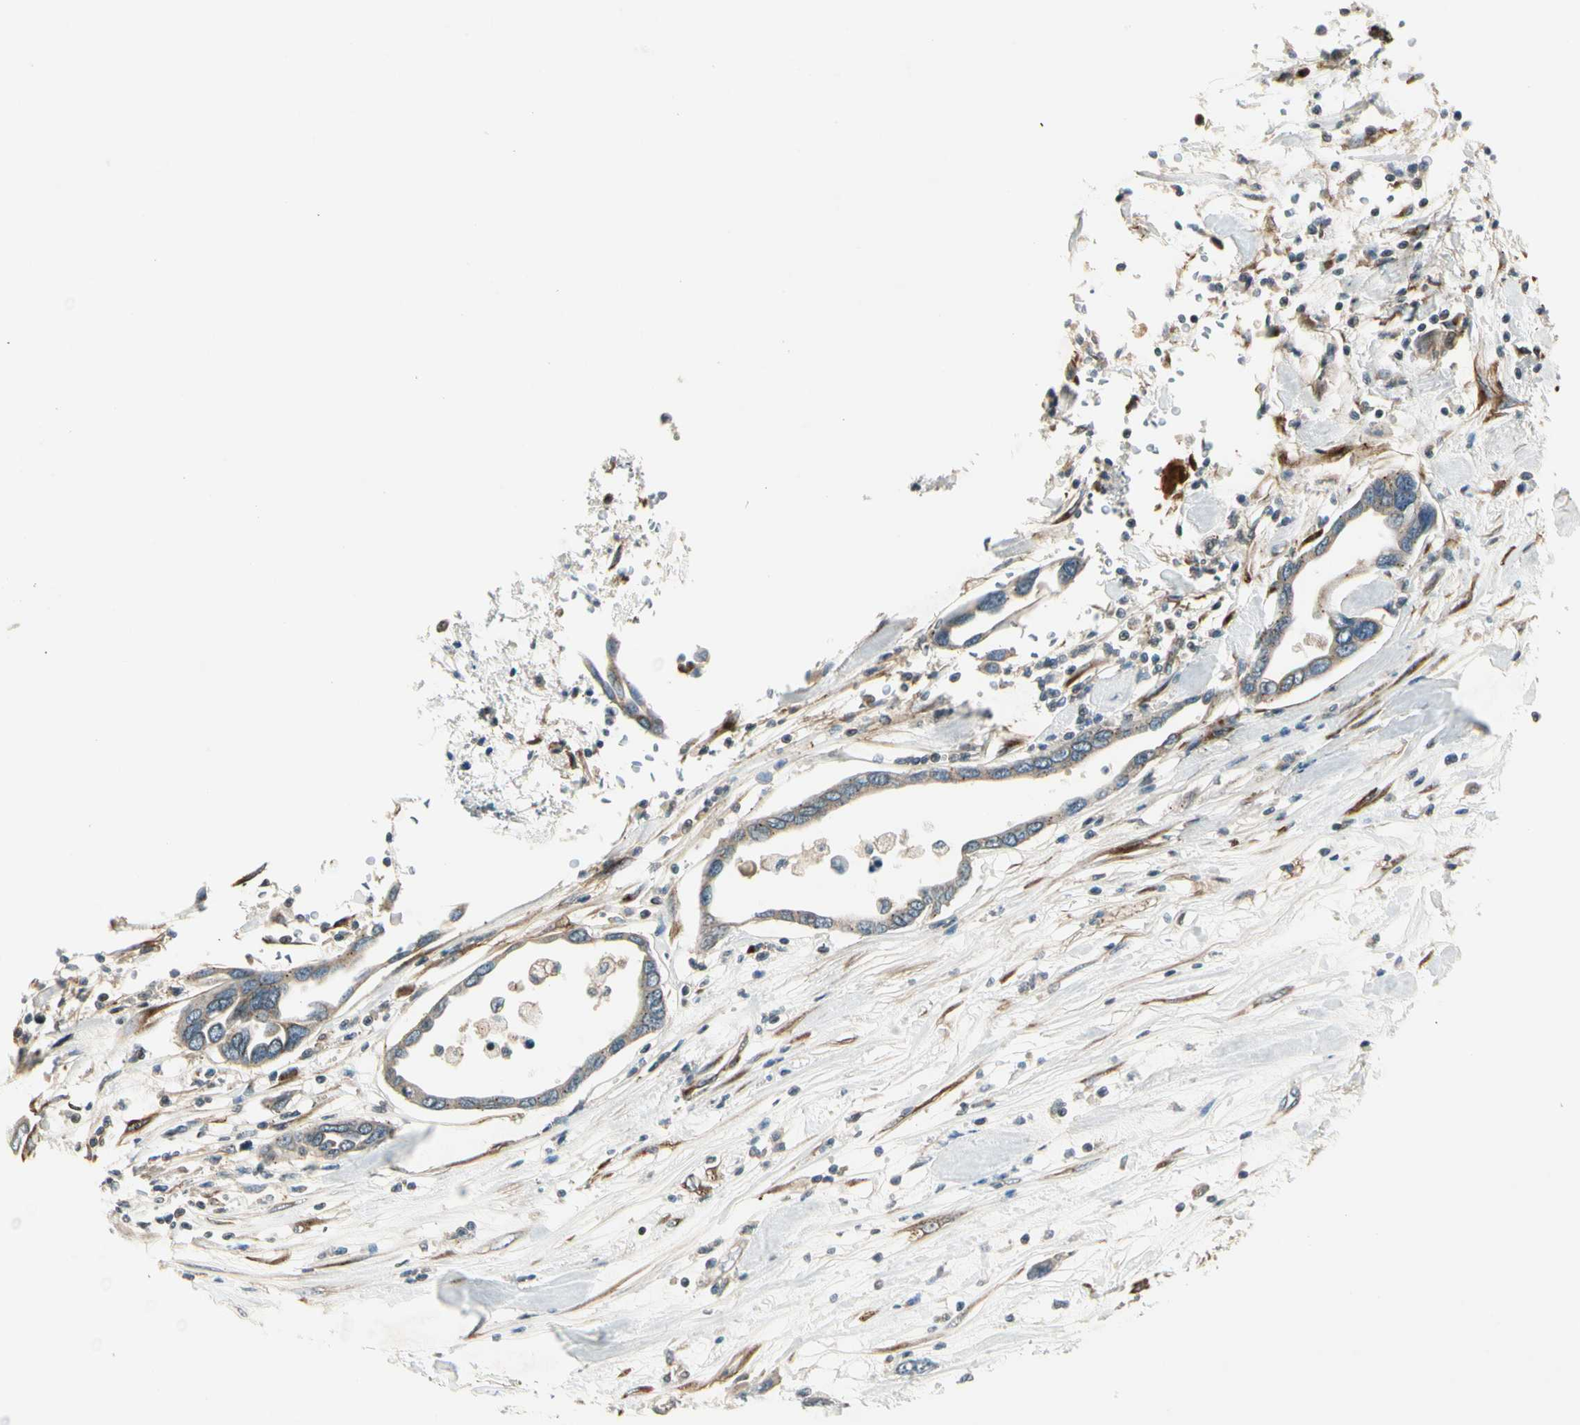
{"staining": {"intensity": "weak", "quantity": ">75%", "location": "cytoplasmic/membranous"}, "tissue": "pancreatic cancer", "cell_type": "Tumor cells", "image_type": "cancer", "snomed": [{"axis": "morphology", "description": "Adenocarcinoma, NOS"}, {"axis": "topography", "description": "Pancreas"}], "caption": "This photomicrograph reveals immunohistochemistry (IHC) staining of pancreatic adenocarcinoma, with low weak cytoplasmic/membranous expression in about >75% of tumor cells.", "gene": "MANSC1", "patient": {"sex": "female", "age": 57}}